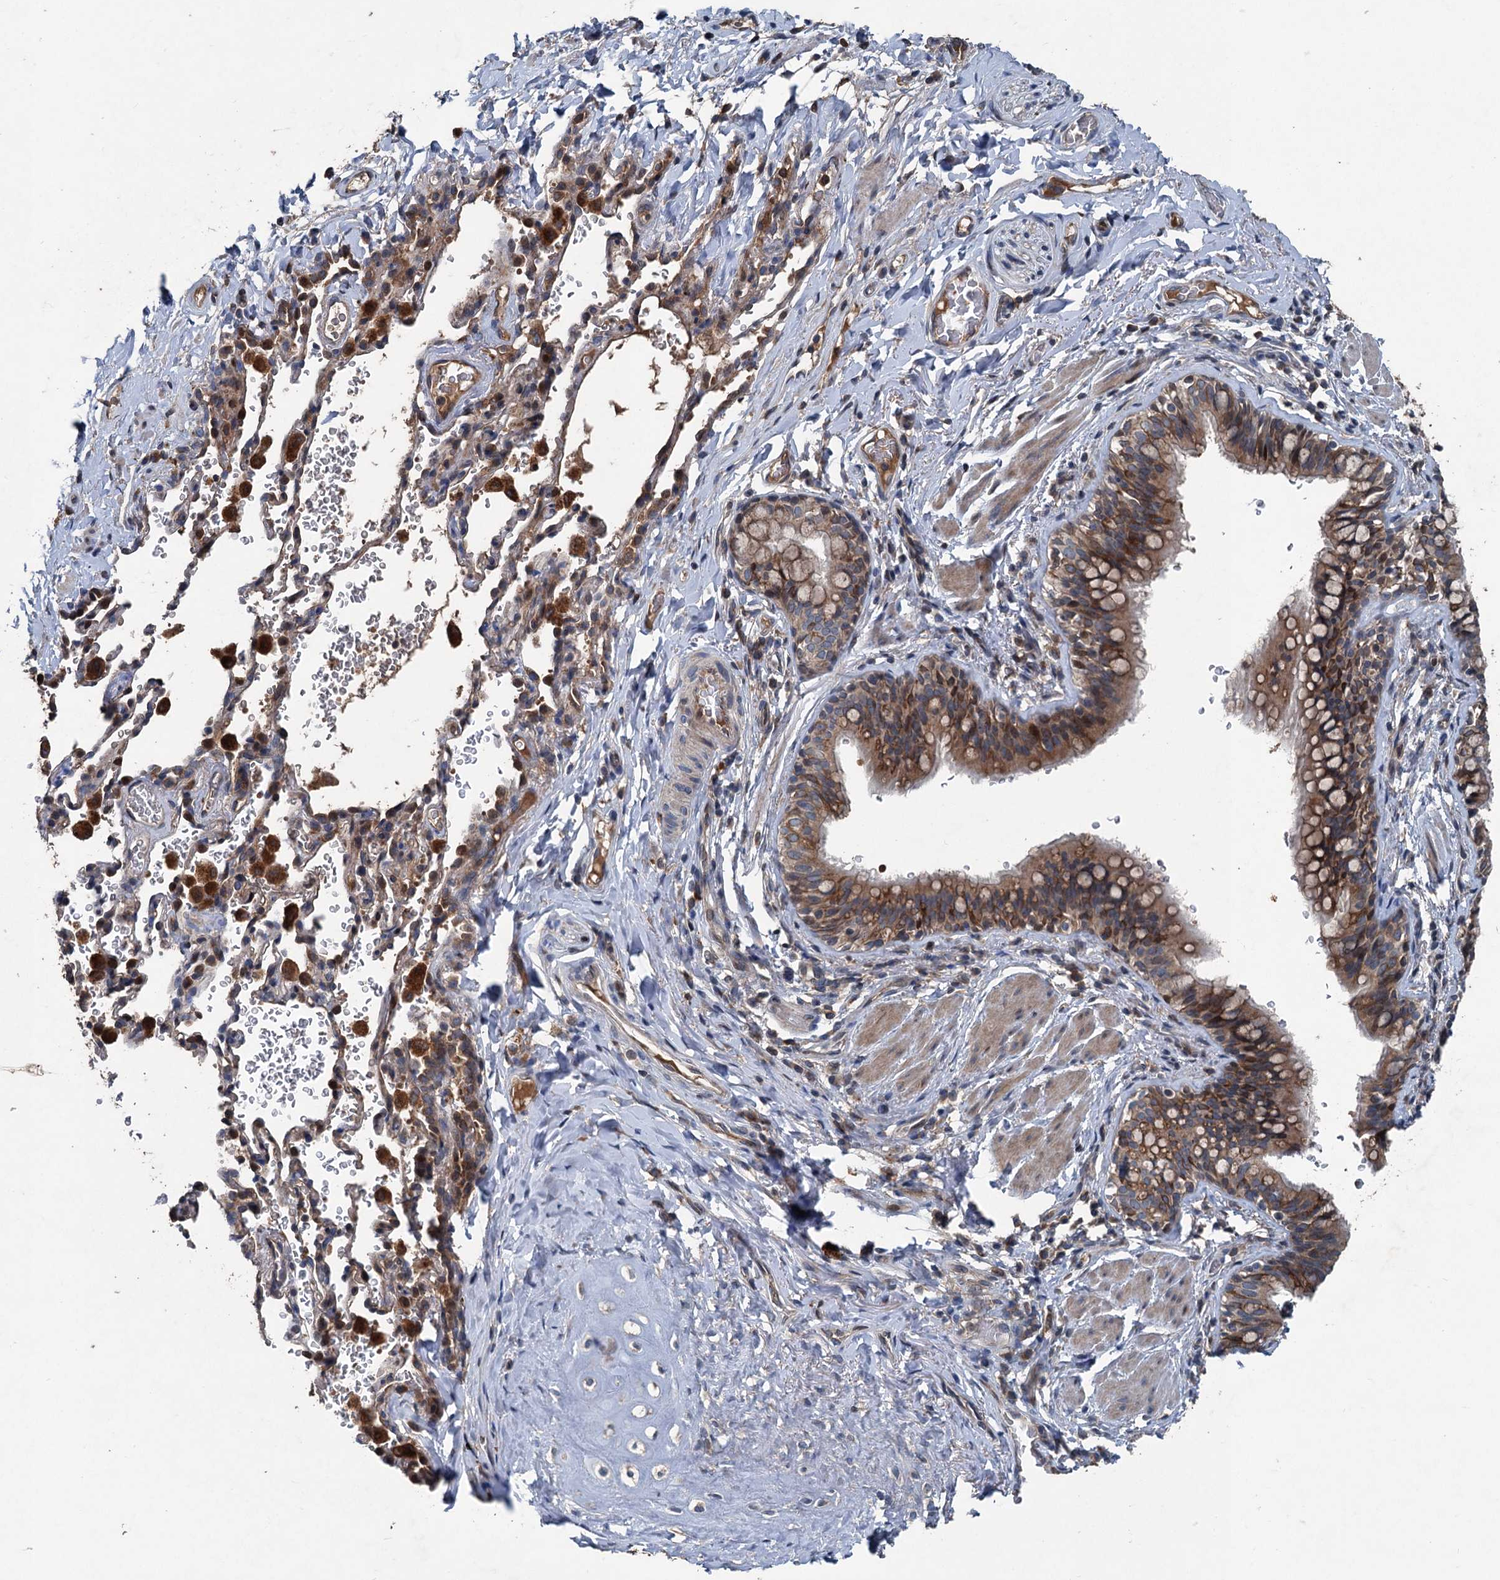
{"staining": {"intensity": "moderate", "quantity": ">75%", "location": "cytoplasmic/membranous"}, "tissue": "bronchus", "cell_type": "Respiratory epithelial cells", "image_type": "normal", "snomed": [{"axis": "morphology", "description": "Normal tissue, NOS"}, {"axis": "topography", "description": "Cartilage tissue"}, {"axis": "topography", "description": "Bronchus"}], "caption": "Human bronchus stained with a brown dye shows moderate cytoplasmic/membranous positive expression in approximately >75% of respiratory epithelial cells.", "gene": "TAPBPL", "patient": {"sex": "female", "age": 36}}